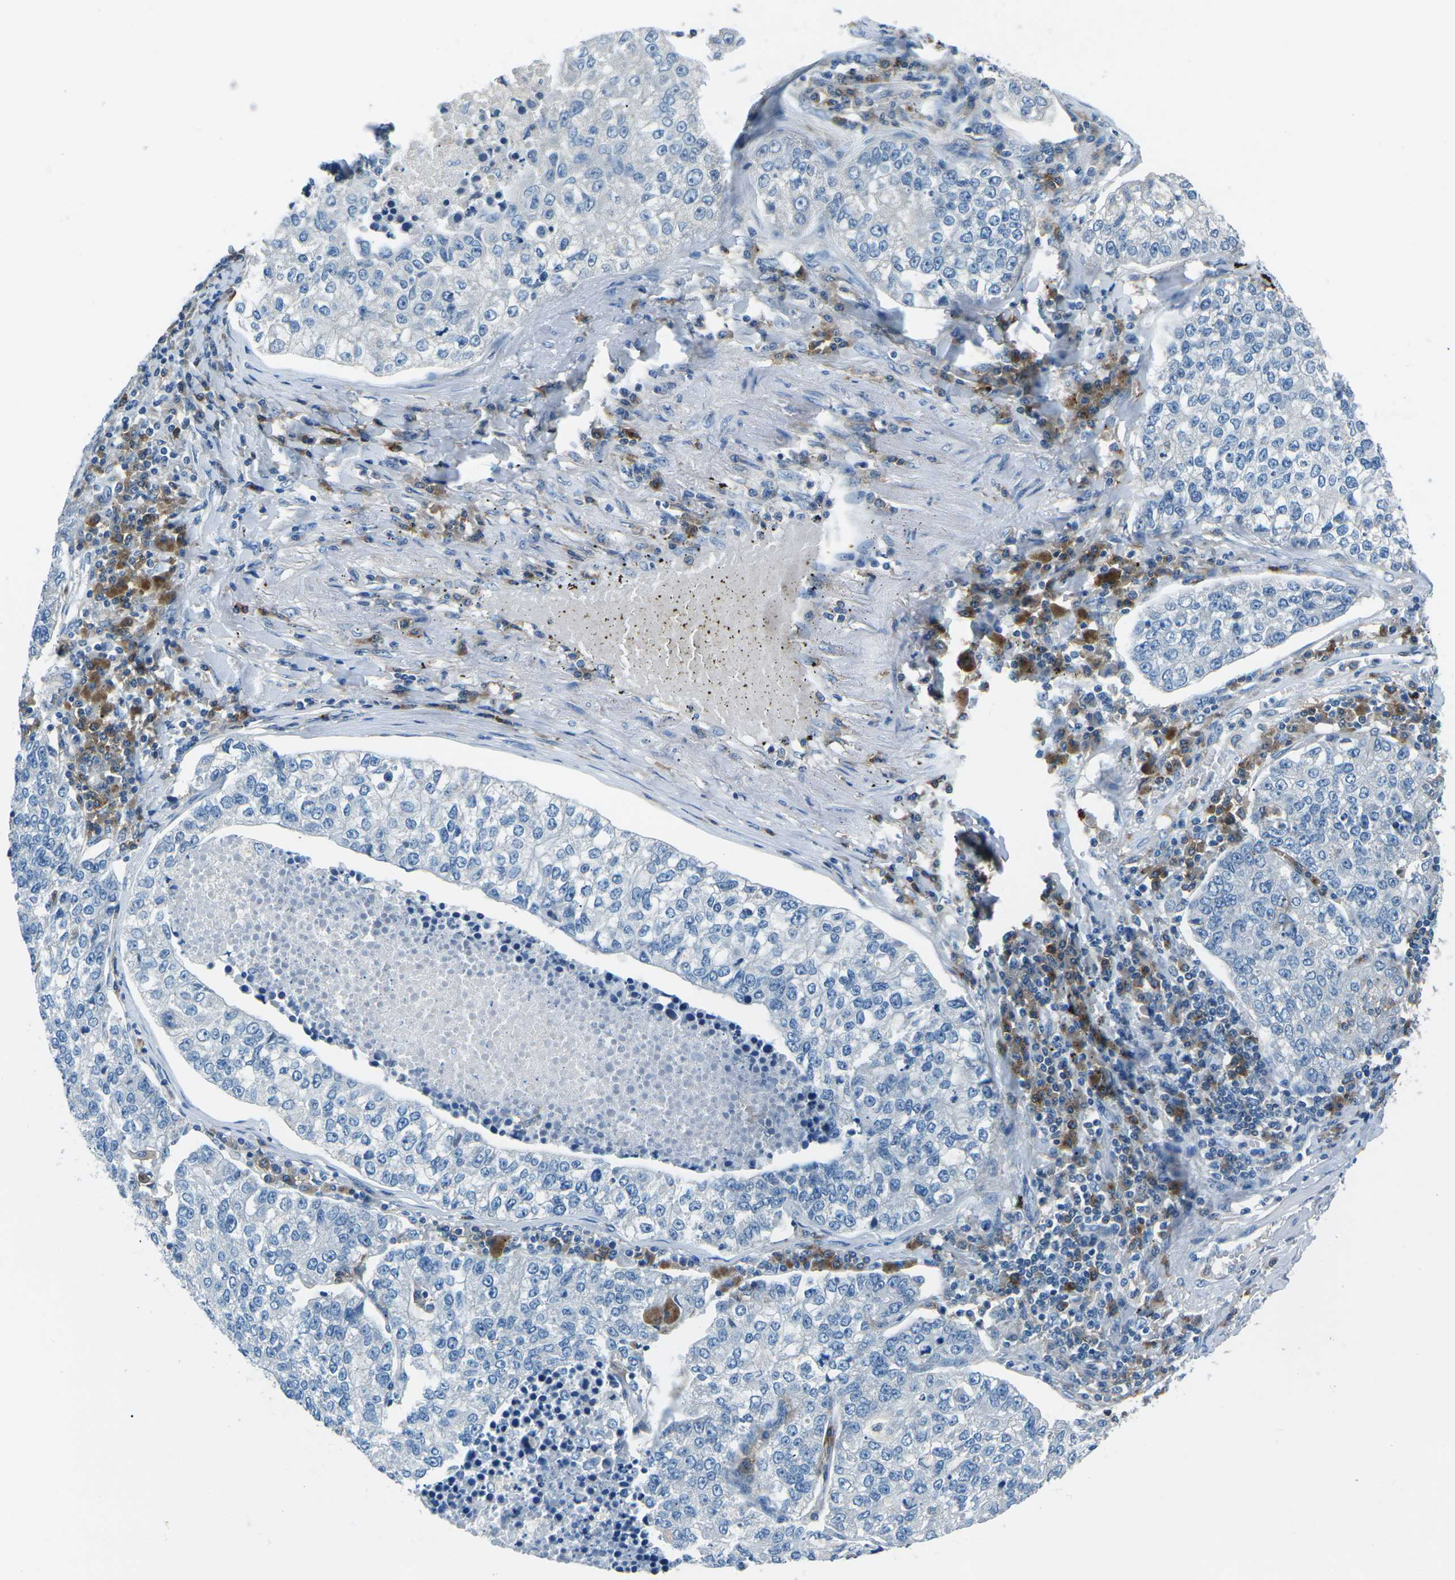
{"staining": {"intensity": "negative", "quantity": "none", "location": "none"}, "tissue": "lung cancer", "cell_type": "Tumor cells", "image_type": "cancer", "snomed": [{"axis": "morphology", "description": "Adenocarcinoma, NOS"}, {"axis": "topography", "description": "Lung"}], "caption": "Immunohistochemistry of human lung cancer (adenocarcinoma) demonstrates no expression in tumor cells.", "gene": "CD1D", "patient": {"sex": "male", "age": 49}}